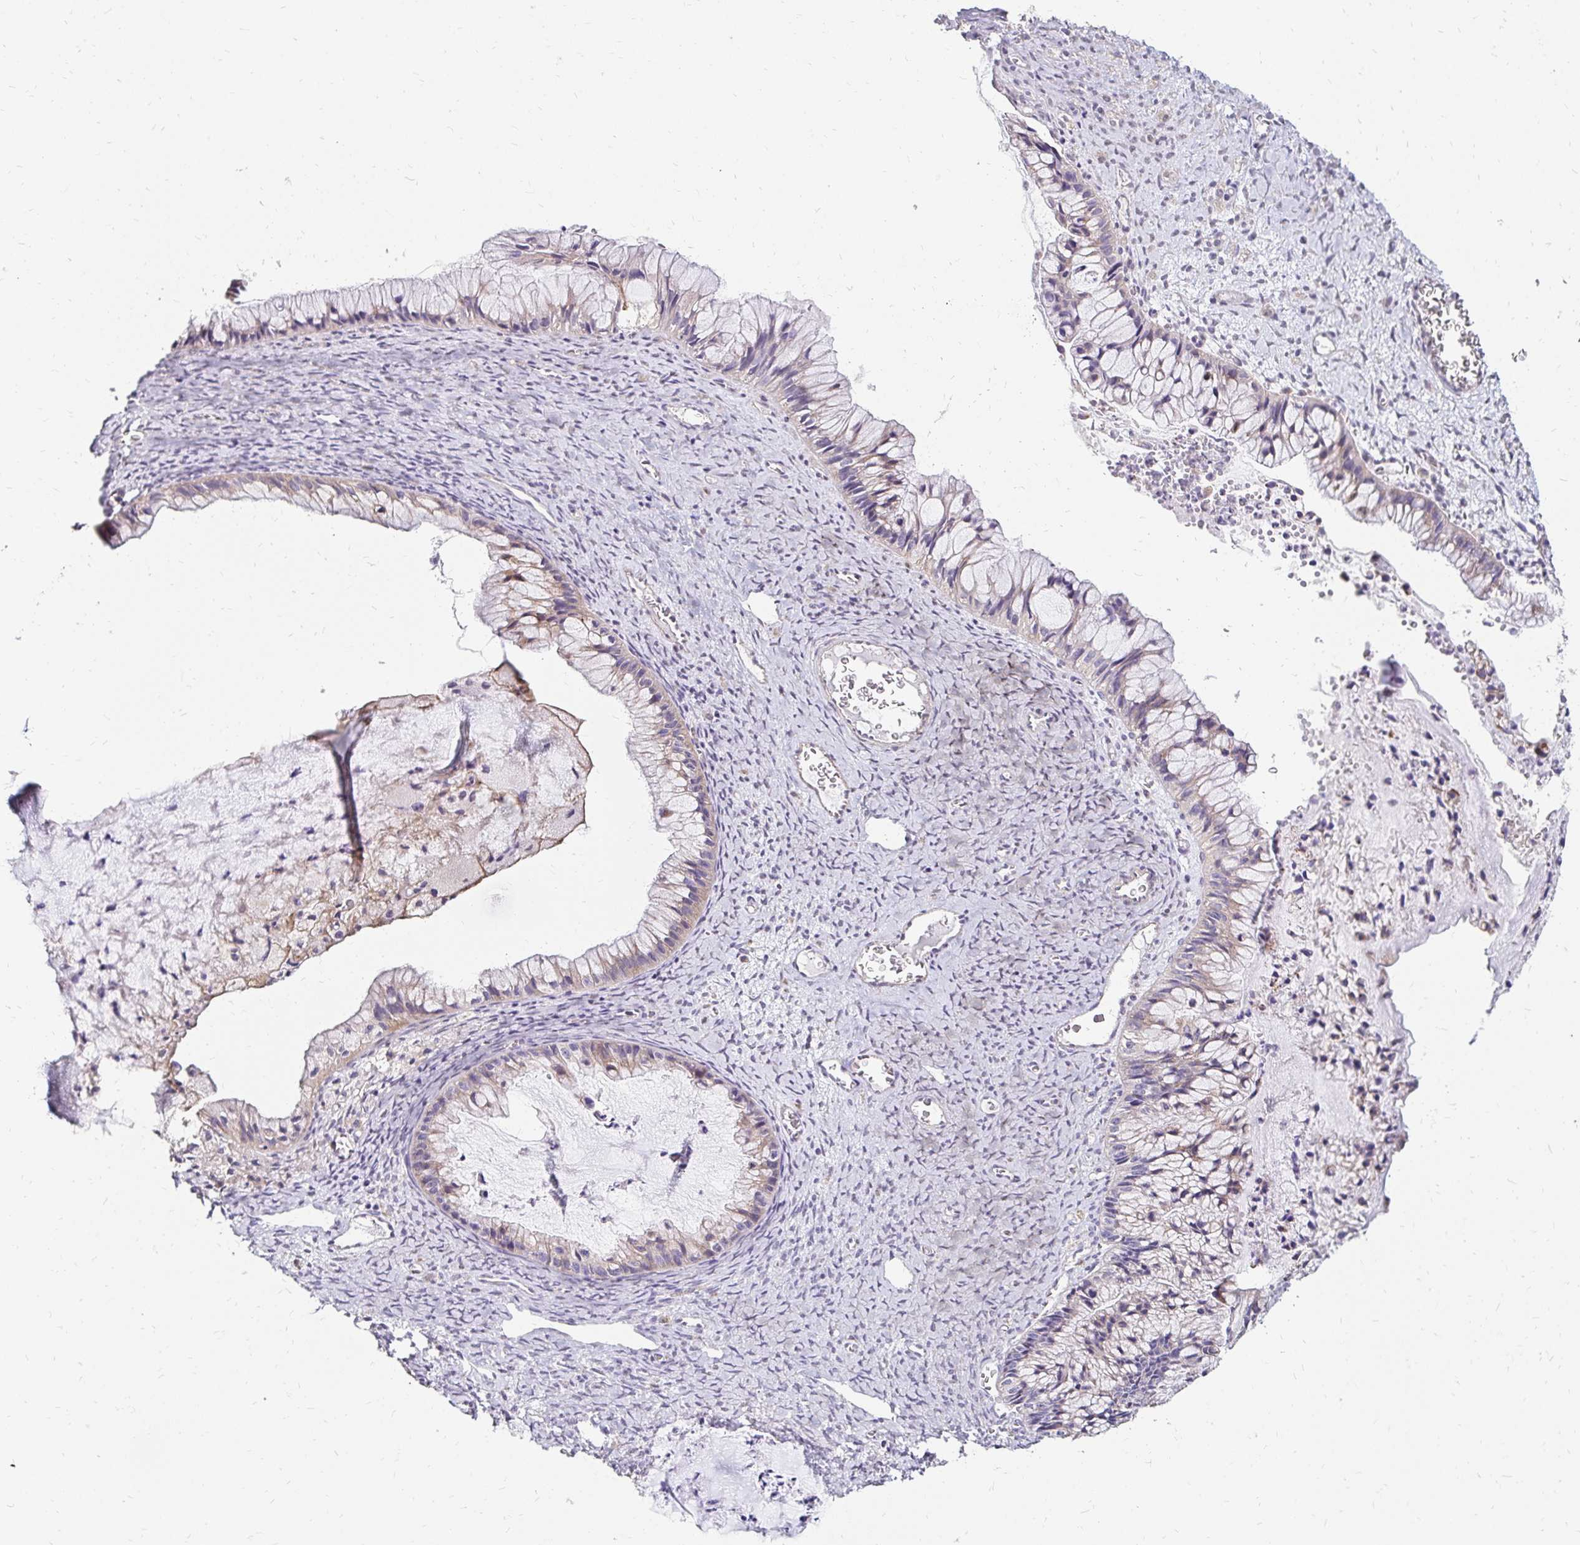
{"staining": {"intensity": "weak", "quantity": "25%-75%", "location": "cytoplasmic/membranous"}, "tissue": "ovarian cancer", "cell_type": "Tumor cells", "image_type": "cancer", "snomed": [{"axis": "morphology", "description": "Cystadenocarcinoma, mucinous, NOS"}, {"axis": "topography", "description": "Ovary"}], "caption": "Brown immunohistochemical staining in mucinous cystadenocarcinoma (ovarian) displays weak cytoplasmic/membranous positivity in about 25%-75% of tumor cells.", "gene": "PRIMA1", "patient": {"sex": "female", "age": 72}}